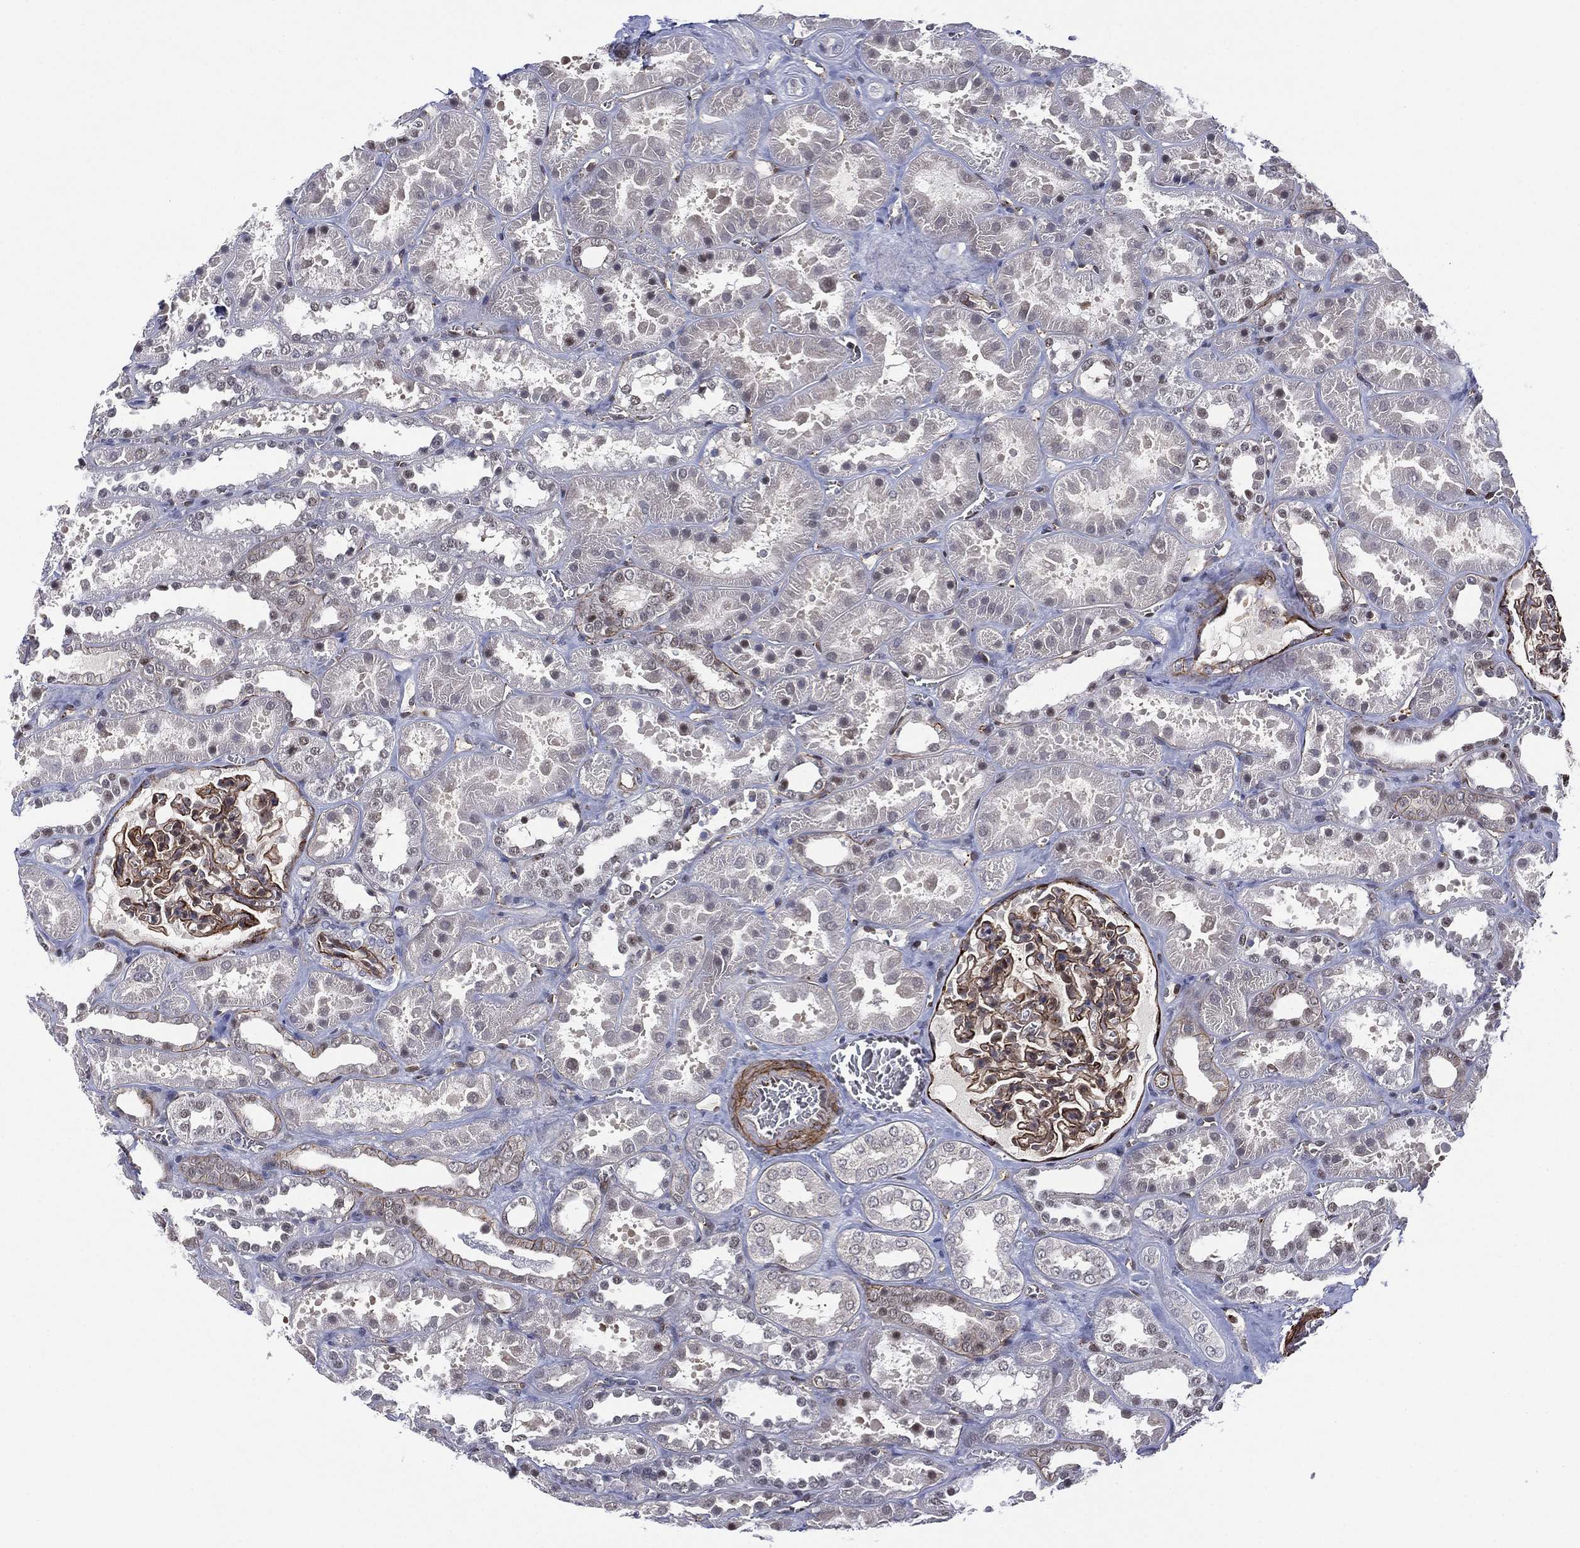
{"staining": {"intensity": "strong", "quantity": "<25%", "location": "cytoplasmic/membranous"}, "tissue": "kidney", "cell_type": "Cells in glomeruli", "image_type": "normal", "snomed": [{"axis": "morphology", "description": "Normal tissue, NOS"}, {"axis": "topography", "description": "Kidney"}], "caption": "Benign kidney was stained to show a protein in brown. There is medium levels of strong cytoplasmic/membranous expression in approximately <25% of cells in glomeruli. Immunohistochemistry stains the protein of interest in brown and the nuclei are stained blue.", "gene": "GSE1", "patient": {"sex": "female", "age": 41}}